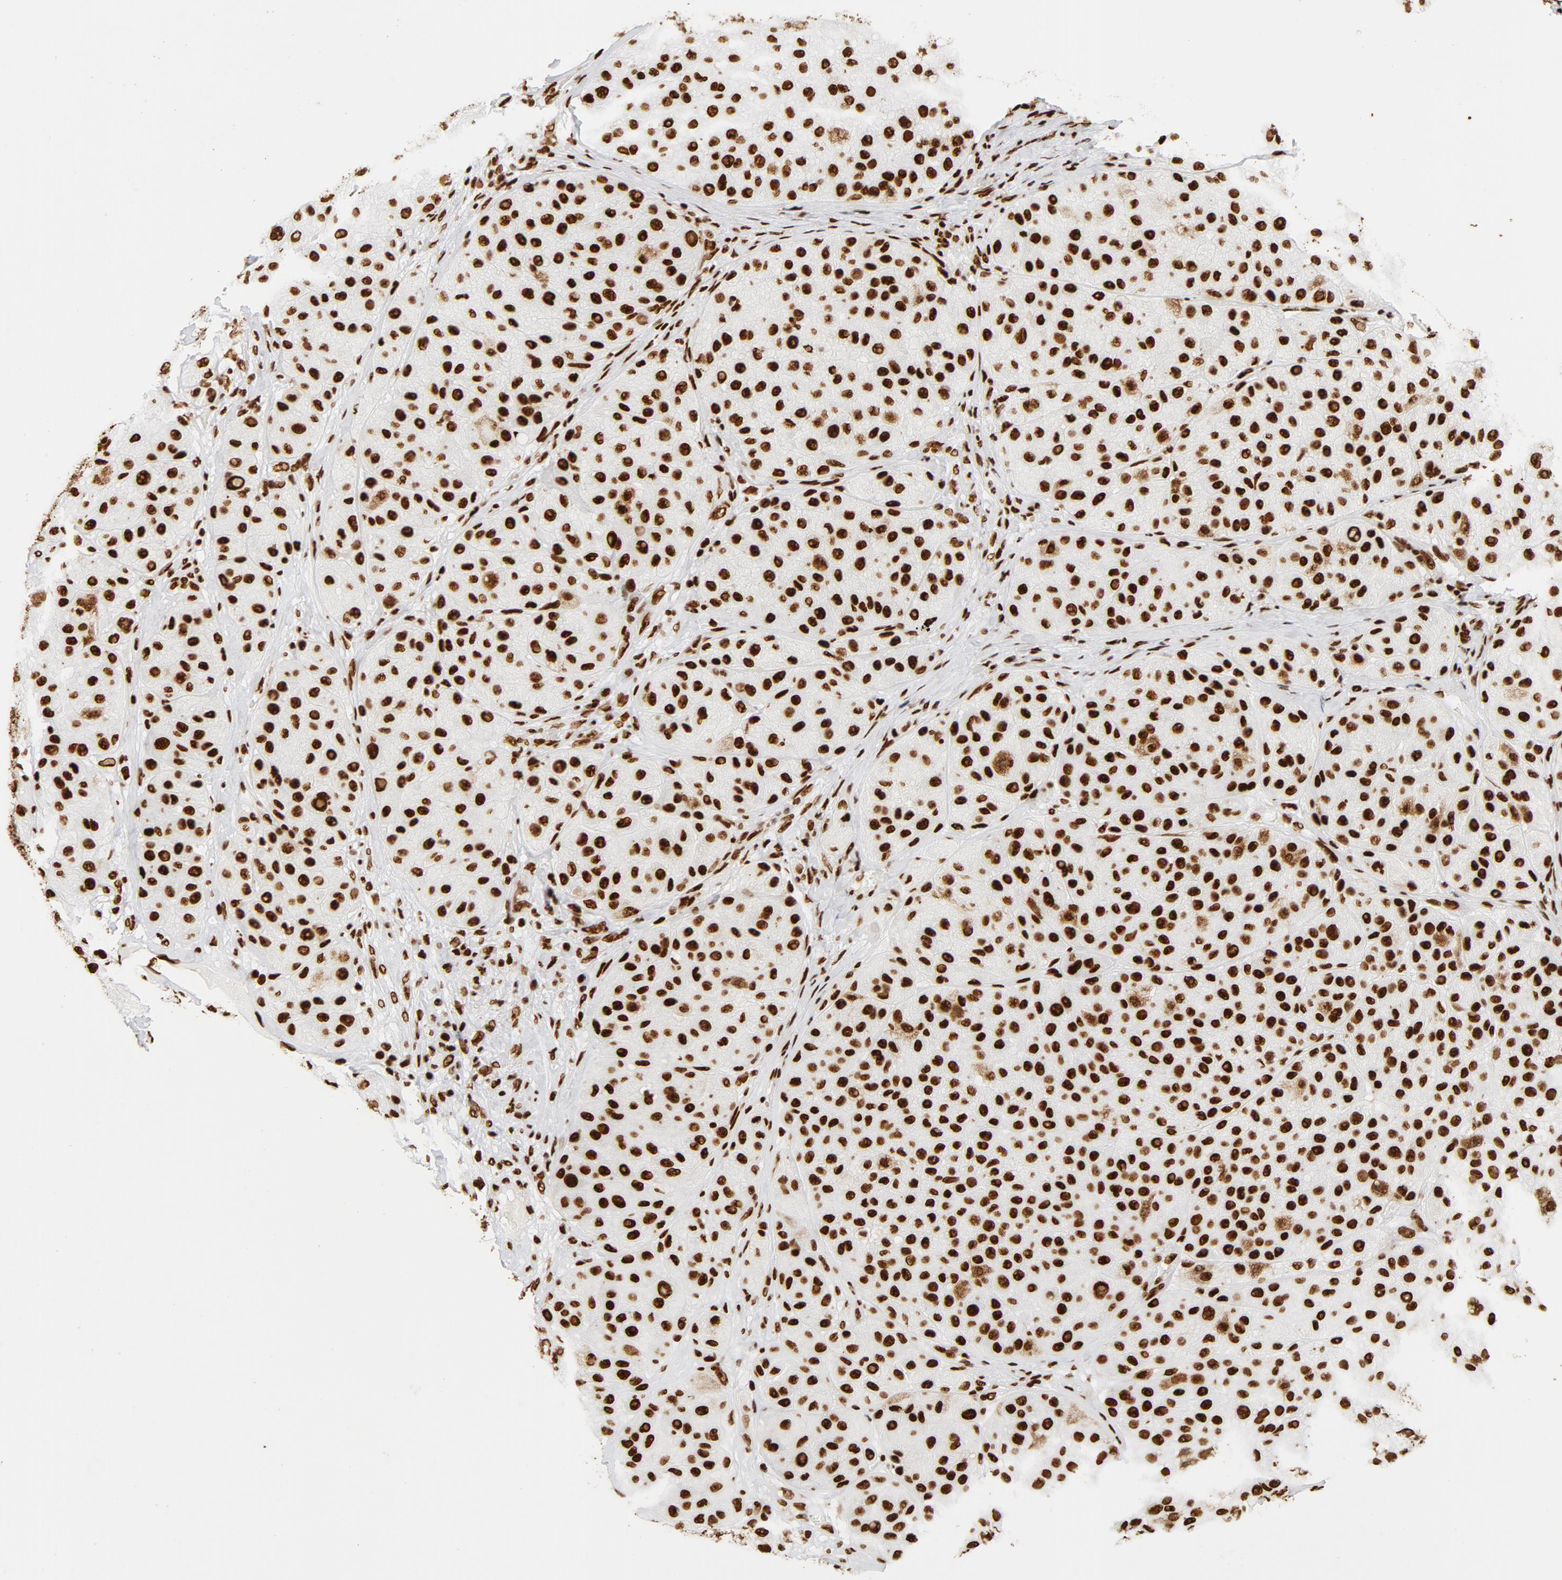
{"staining": {"intensity": "strong", "quantity": ">75%", "location": "nuclear"}, "tissue": "melanoma", "cell_type": "Tumor cells", "image_type": "cancer", "snomed": [{"axis": "morphology", "description": "Normal tissue, NOS"}, {"axis": "morphology", "description": "Malignant melanoma, Metastatic site"}, {"axis": "topography", "description": "Skin"}], "caption": "The micrograph shows a brown stain indicating the presence of a protein in the nuclear of tumor cells in malignant melanoma (metastatic site).", "gene": "XRCC6", "patient": {"sex": "male", "age": 41}}